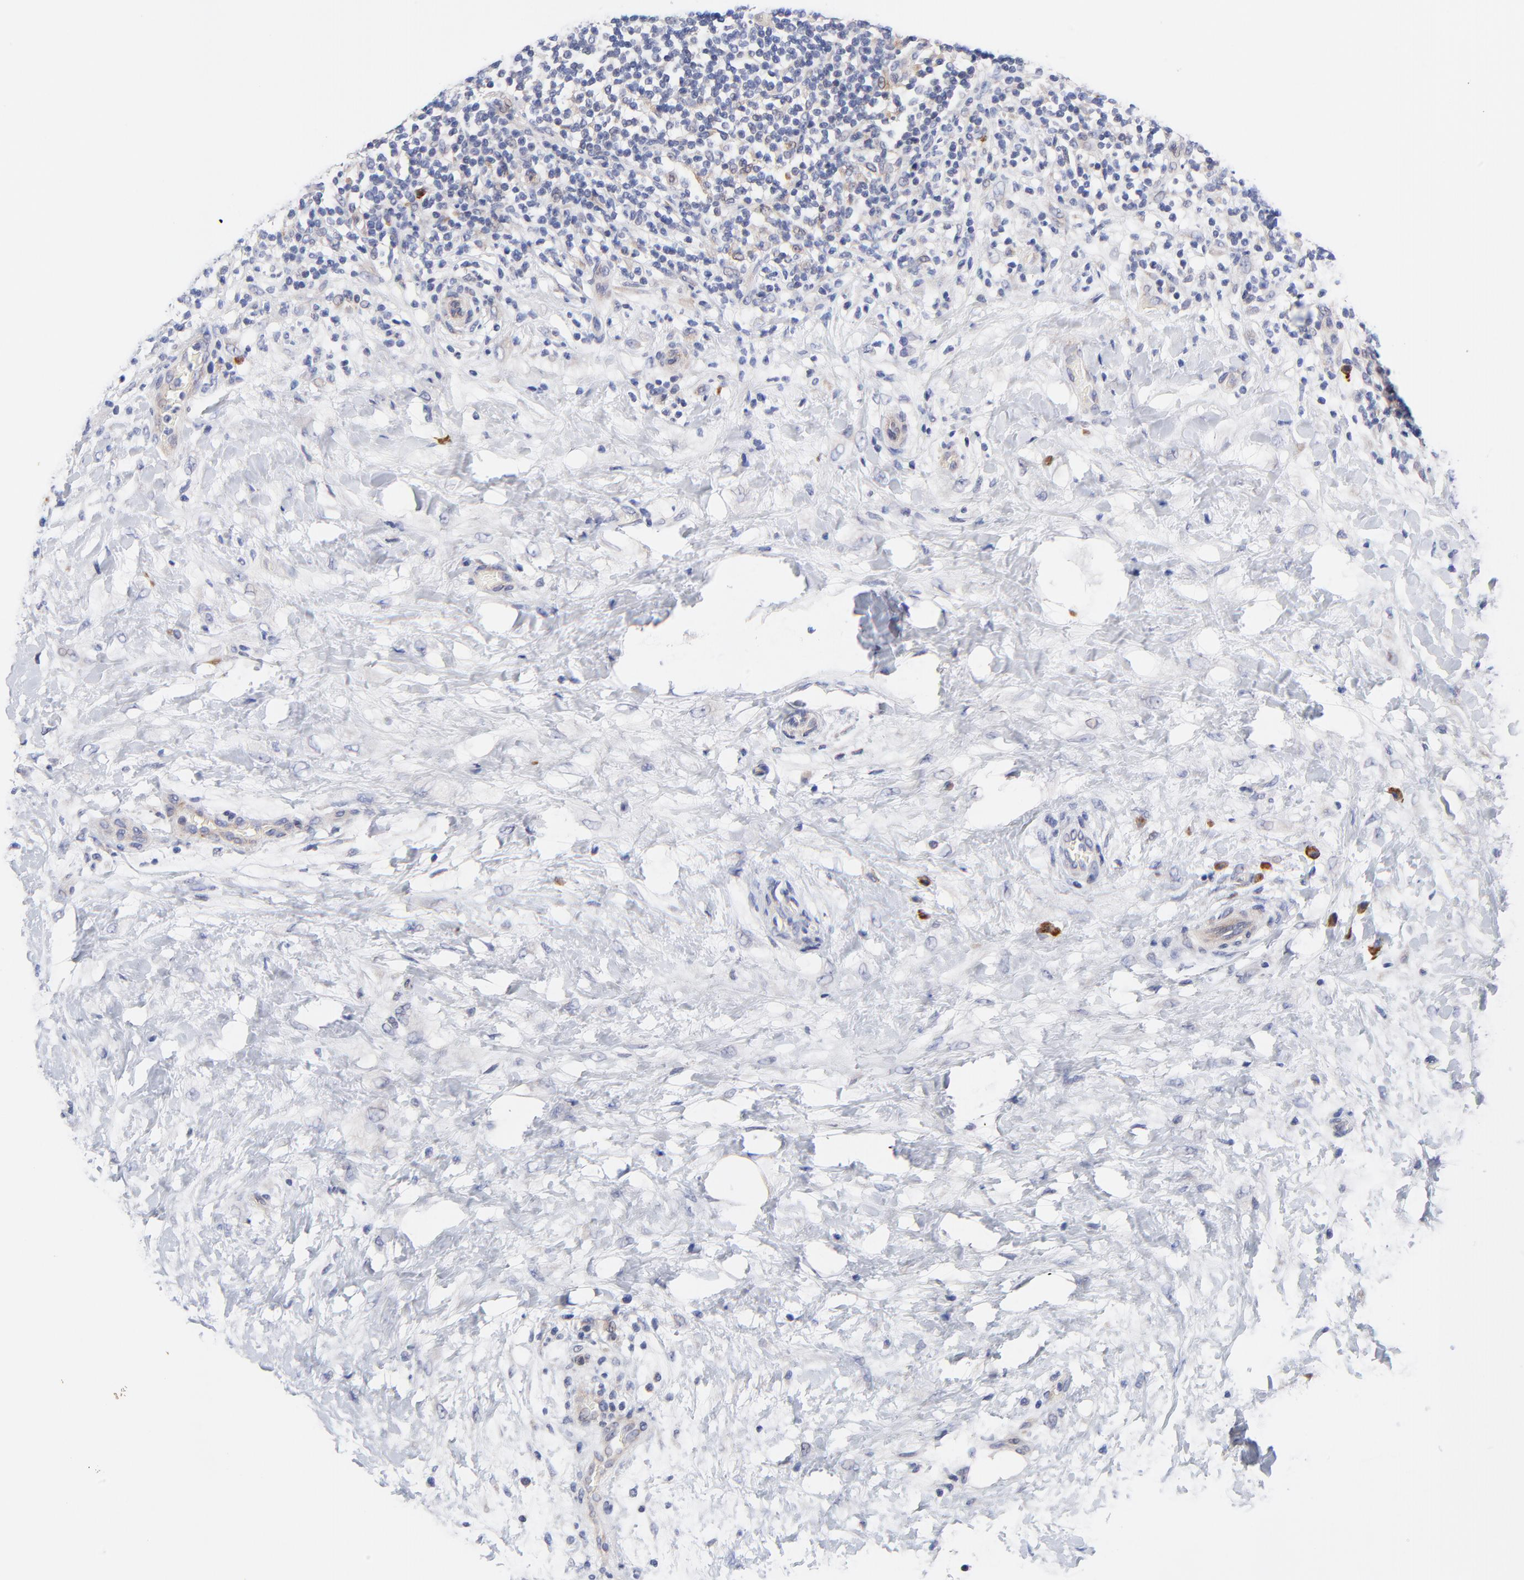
{"staining": {"intensity": "moderate", "quantity": "<25%", "location": "cytoplasmic/membranous"}, "tissue": "lymphoma", "cell_type": "Tumor cells", "image_type": "cancer", "snomed": [{"axis": "morphology", "description": "Malignant lymphoma, non-Hodgkin's type, Low grade"}, {"axis": "topography", "description": "Lymph node"}], "caption": "There is low levels of moderate cytoplasmic/membranous positivity in tumor cells of lymphoma, as demonstrated by immunohistochemical staining (brown color).", "gene": "AFF2", "patient": {"sex": "female", "age": 76}}